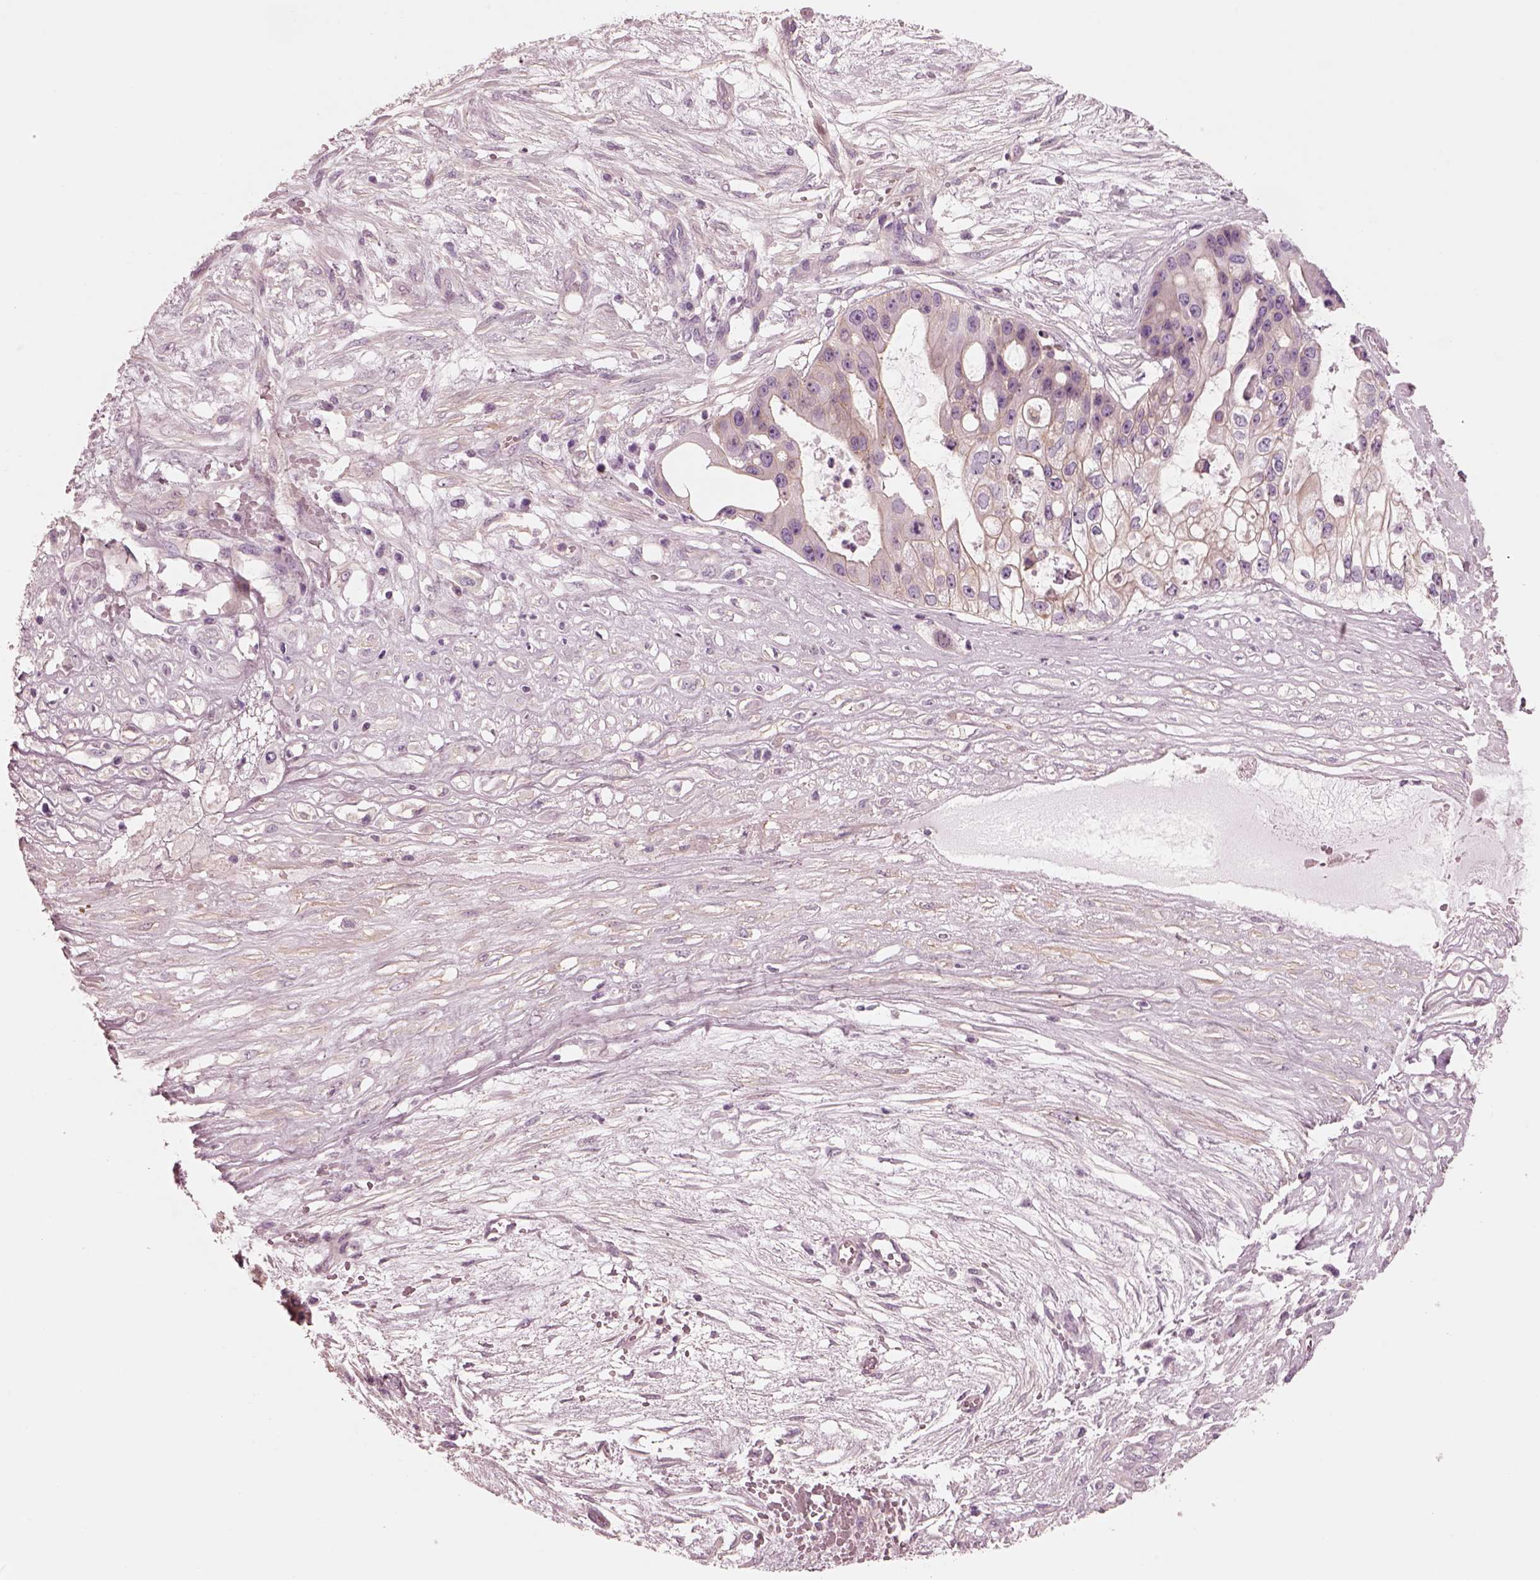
{"staining": {"intensity": "weak", "quantity": "<25%", "location": "cytoplasmic/membranous"}, "tissue": "ovarian cancer", "cell_type": "Tumor cells", "image_type": "cancer", "snomed": [{"axis": "morphology", "description": "Cystadenocarcinoma, serous, NOS"}, {"axis": "topography", "description": "Ovary"}], "caption": "Immunohistochemistry image of human ovarian serous cystadenocarcinoma stained for a protein (brown), which reveals no expression in tumor cells.", "gene": "ELAPOR1", "patient": {"sex": "female", "age": 56}}